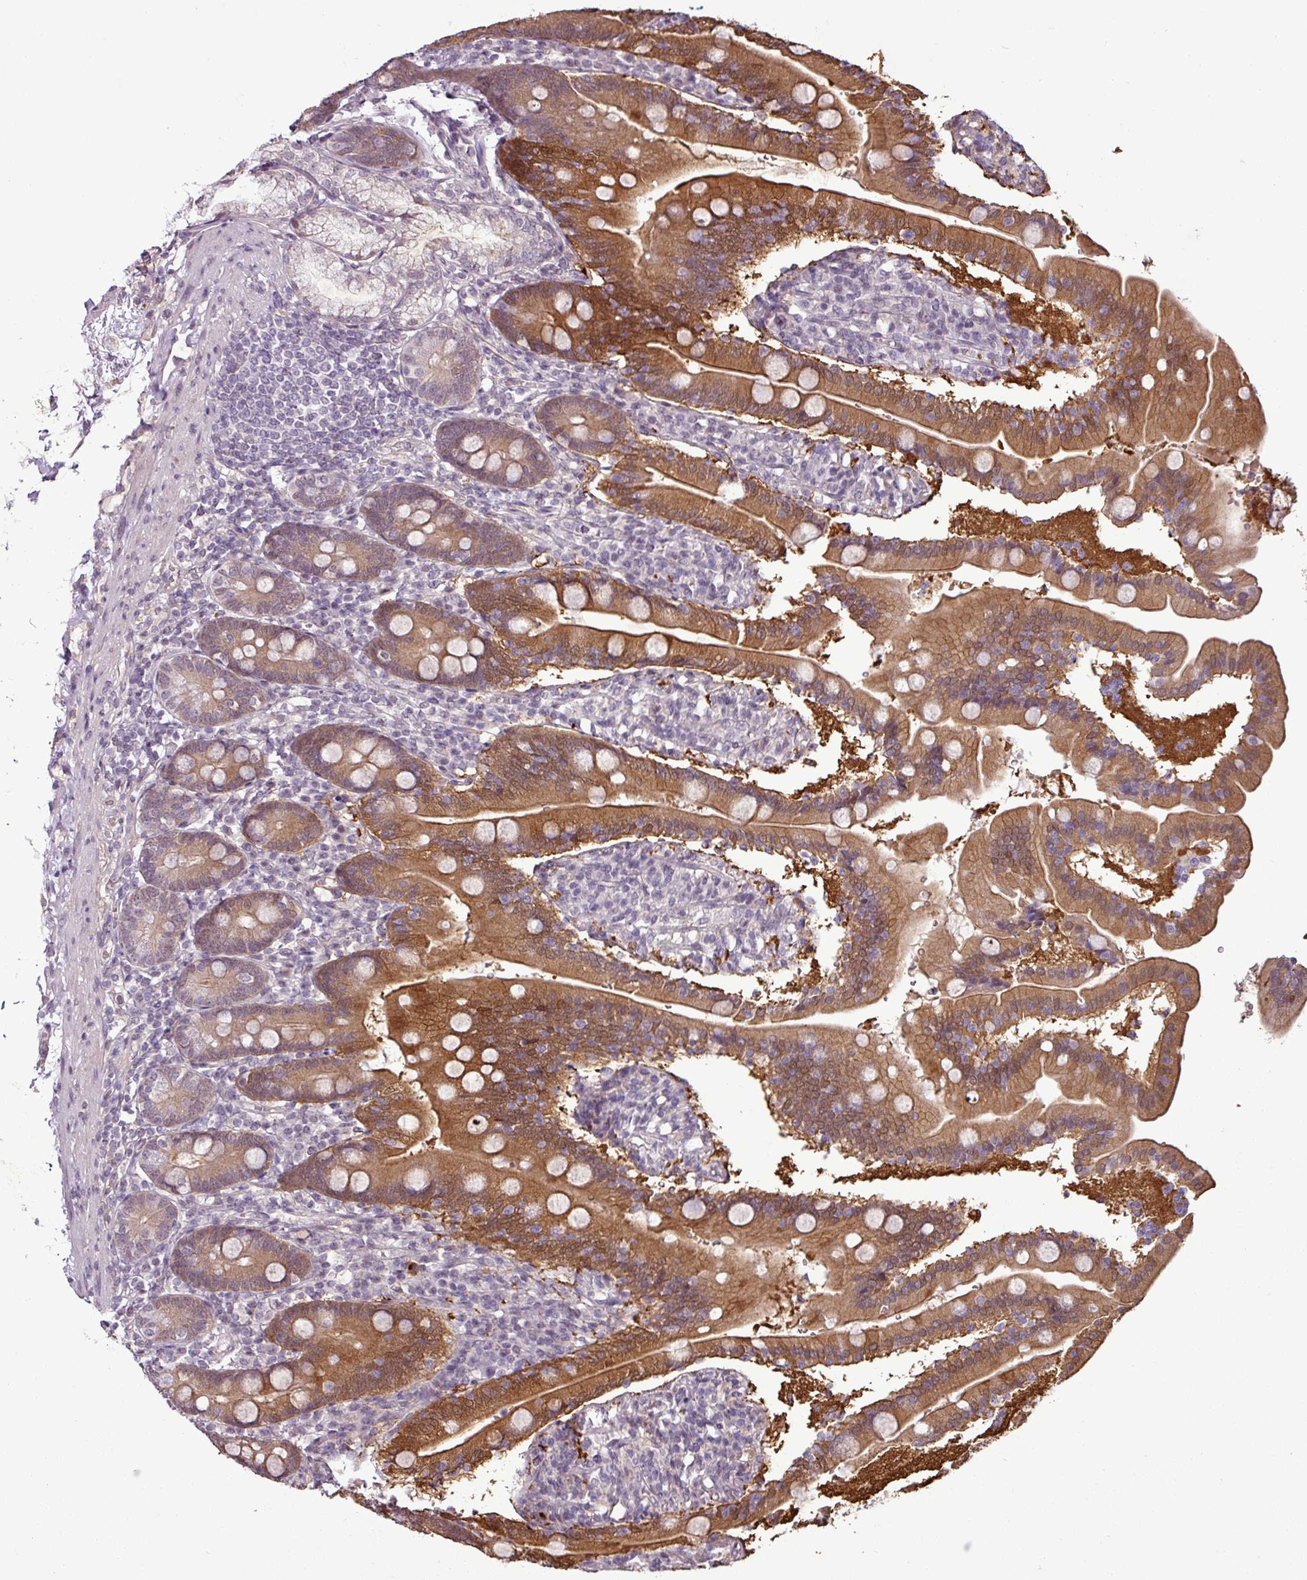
{"staining": {"intensity": "strong", "quantity": ">75%", "location": "cytoplasmic/membranous"}, "tissue": "duodenum", "cell_type": "Glandular cells", "image_type": "normal", "snomed": [{"axis": "morphology", "description": "Normal tissue, NOS"}, {"axis": "topography", "description": "Duodenum"}], "caption": "High-power microscopy captured an immunohistochemistry (IHC) histopathology image of unremarkable duodenum, revealing strong cytoplasmic/membranous staining in about >75% of glandular cells.", "gene": "GPT2", "patient": {"sex": "female", "age": 67}}